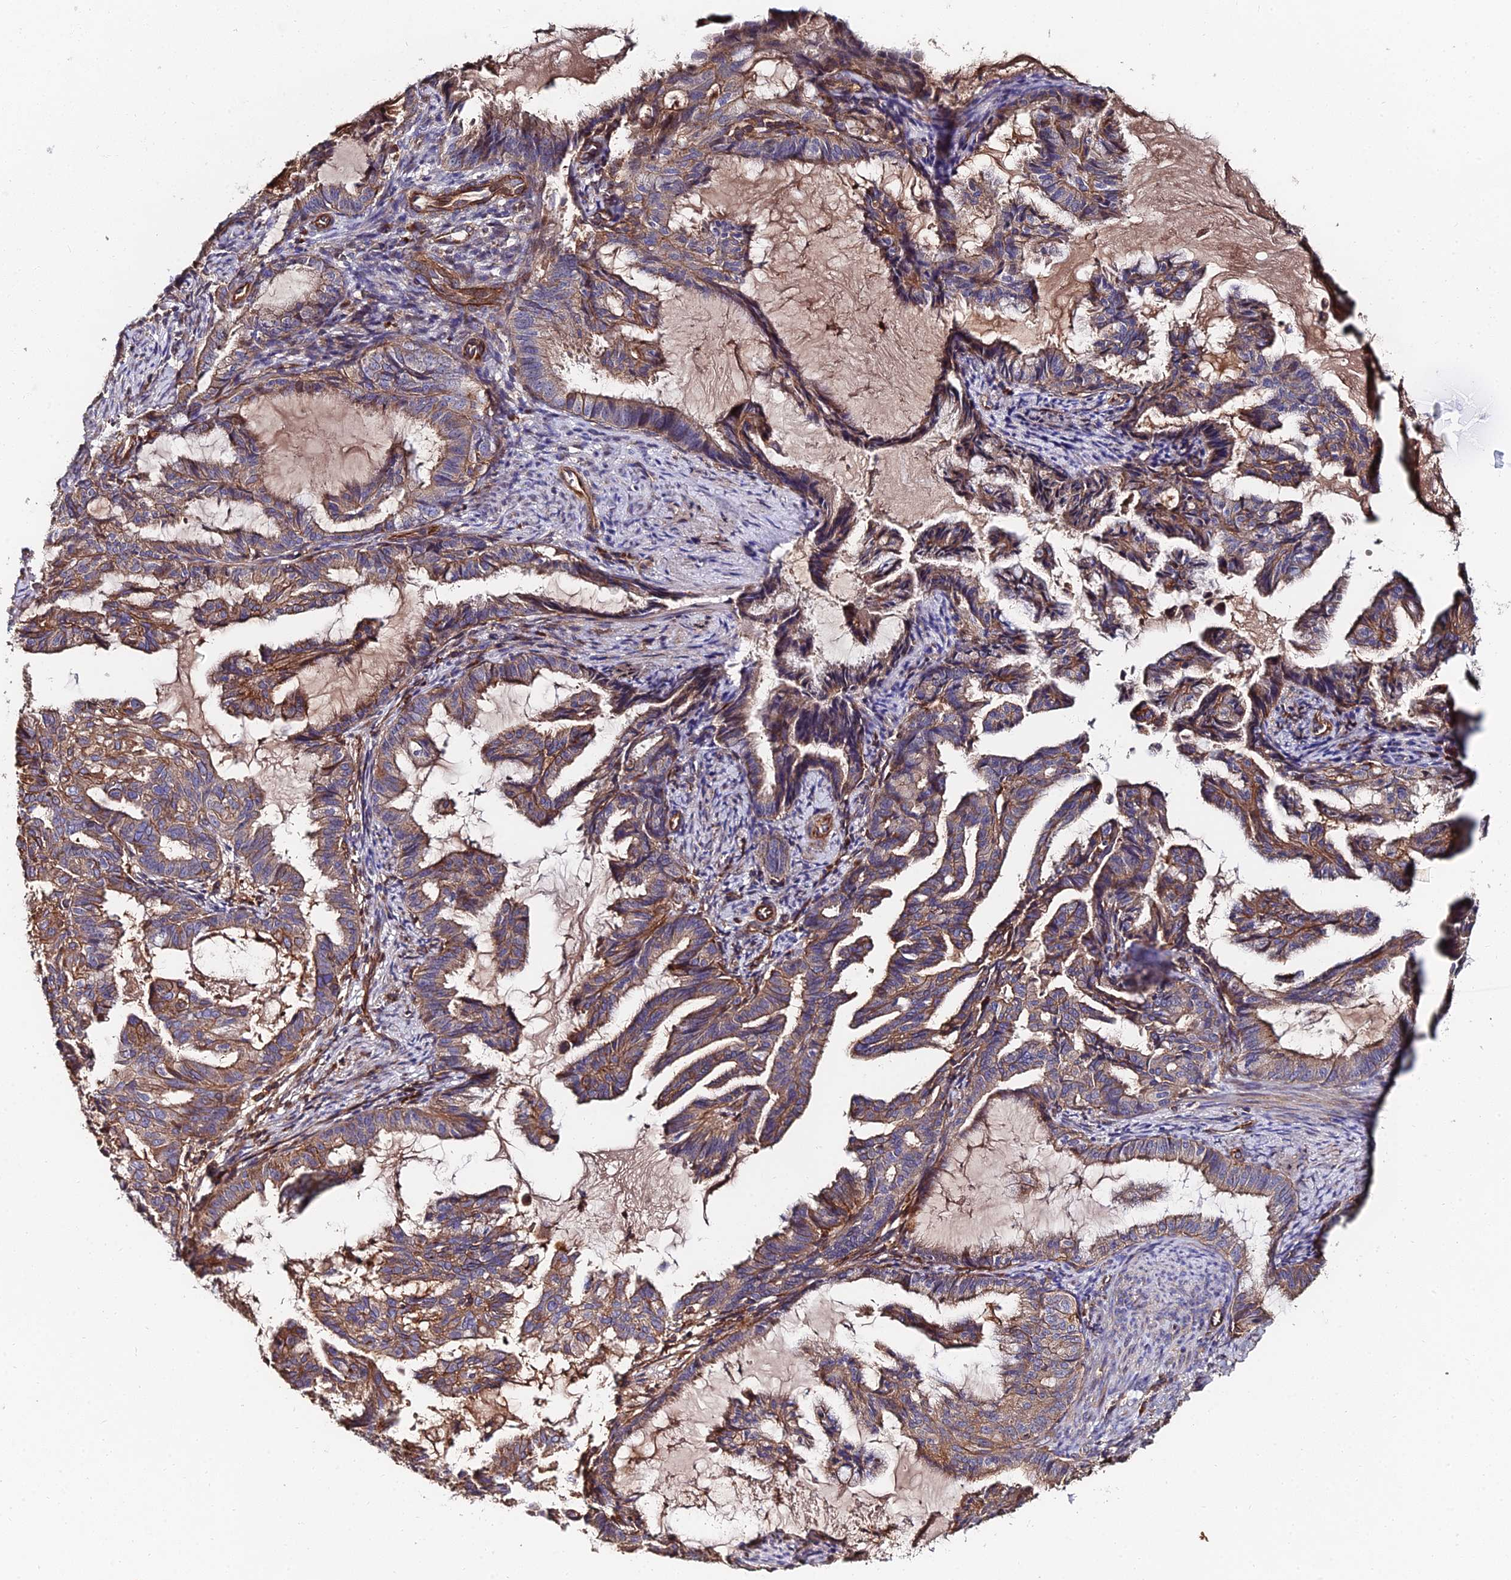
{"staining": {"intensity": "weak", "quantity": ">75%", "location": "cytoplasmic/membranous"}, "tissue": "endometrial cancer", "cell_type": "Tumor cells", "image_type": "cancer", "snomed": [{"axis": "morphology", "description": "Adenocarcinoma, NOS"}, {"axis": "topography", "description": "Endometrium"}], "caption": "Immunohistochemical staining of endometrial cancer demonstrates low levels of weak cytoplasmic/membranous protein positivity in approximately >75% of tumor cells.", "gene": "EXT1", "patient": {"sex": "female", "age": 86}}